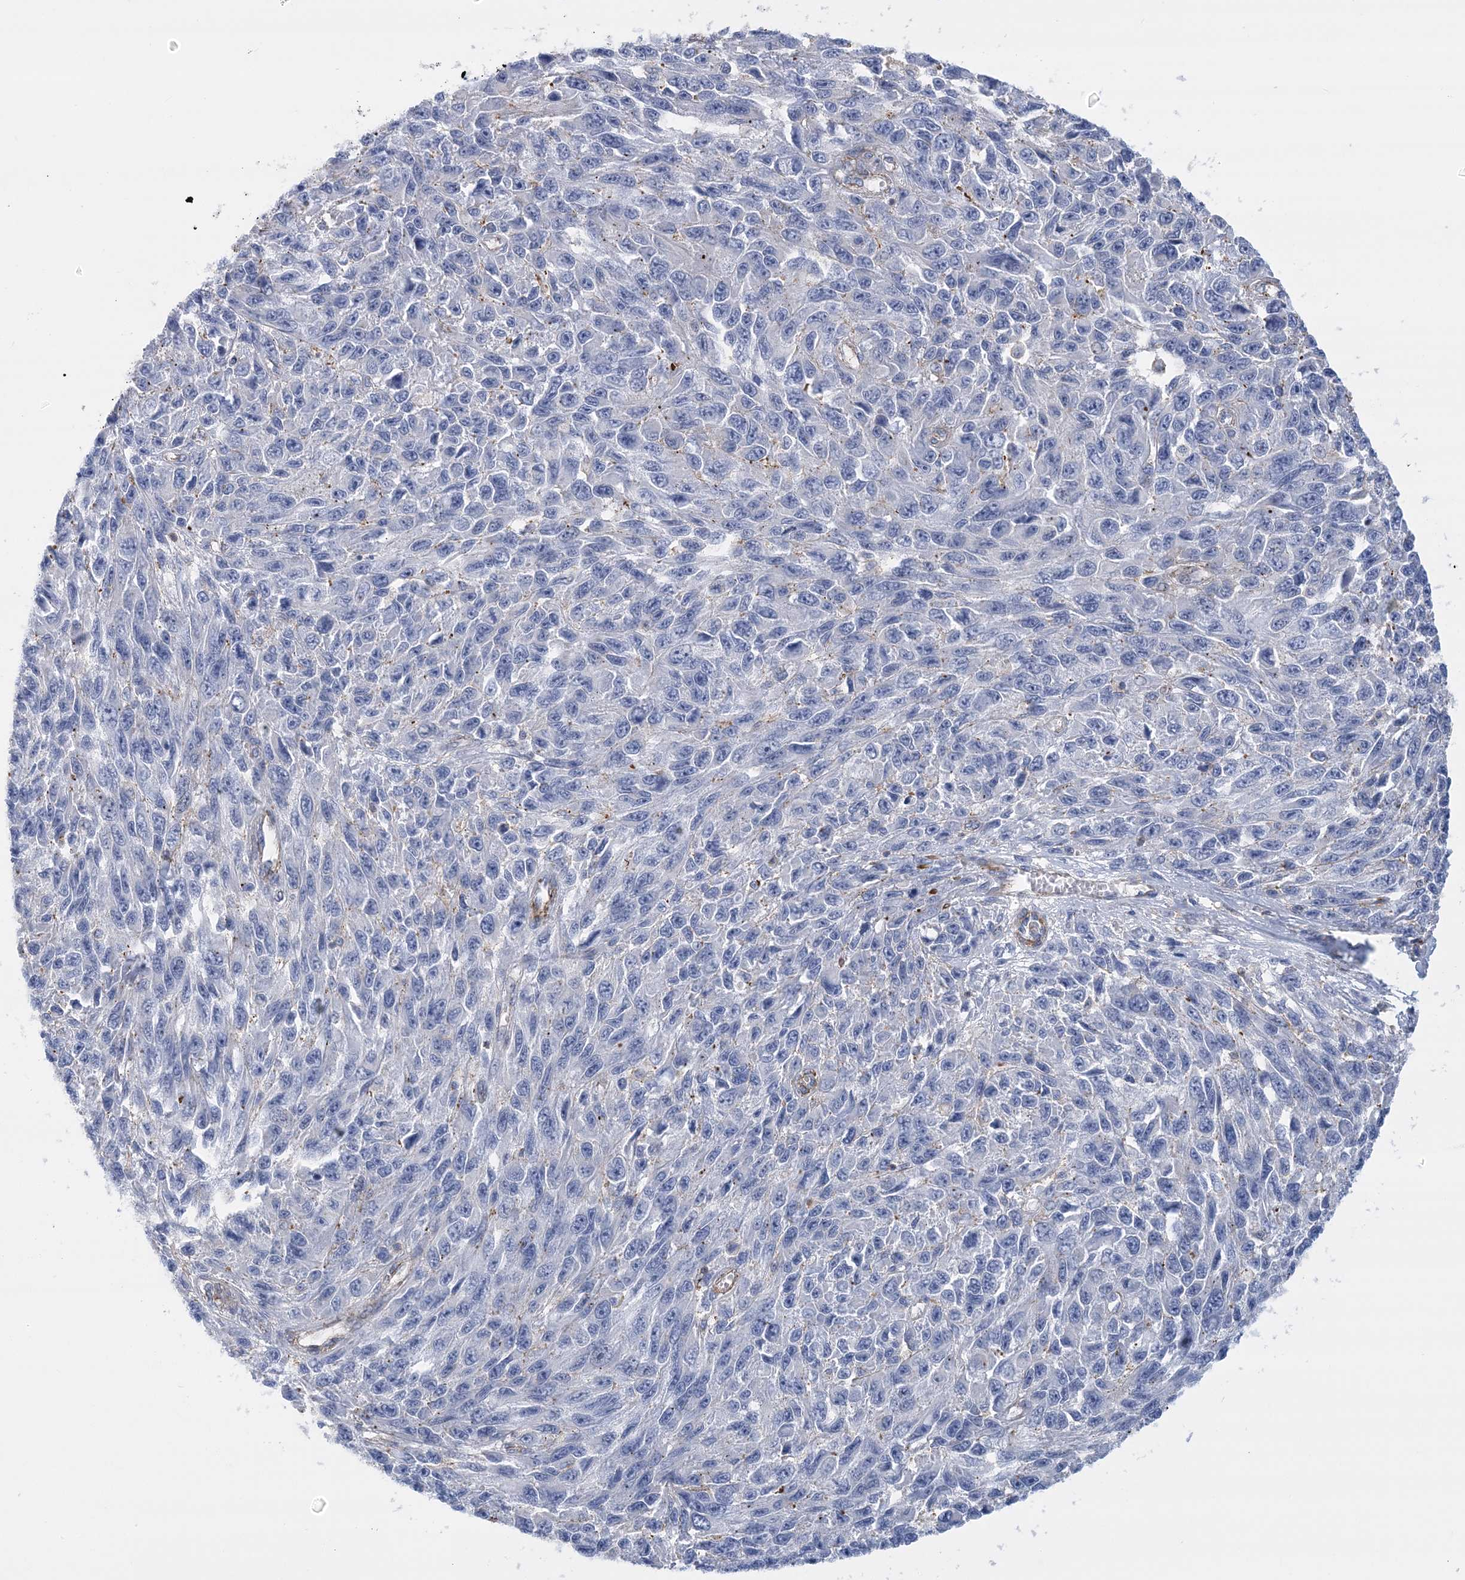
{"staining": {"intensity": "negative", "quantity": "none", "location": "none"}, "tissue": "melanoma", "cell_type": "Tumor cells", "image_type": "cancer", "snomed": [{"axis": "morphology", "description": "Malignant melanoma, NOS"}, {"axis": "topography", "description": "Skin"}], "caption": "This is a micrograph of immunohistochemistry (IHC) staining of malignant melanoma, which shows no staining in tumor cells.", "gene": "C11orf21", "patient": {"sex": "female", "age": 96}}